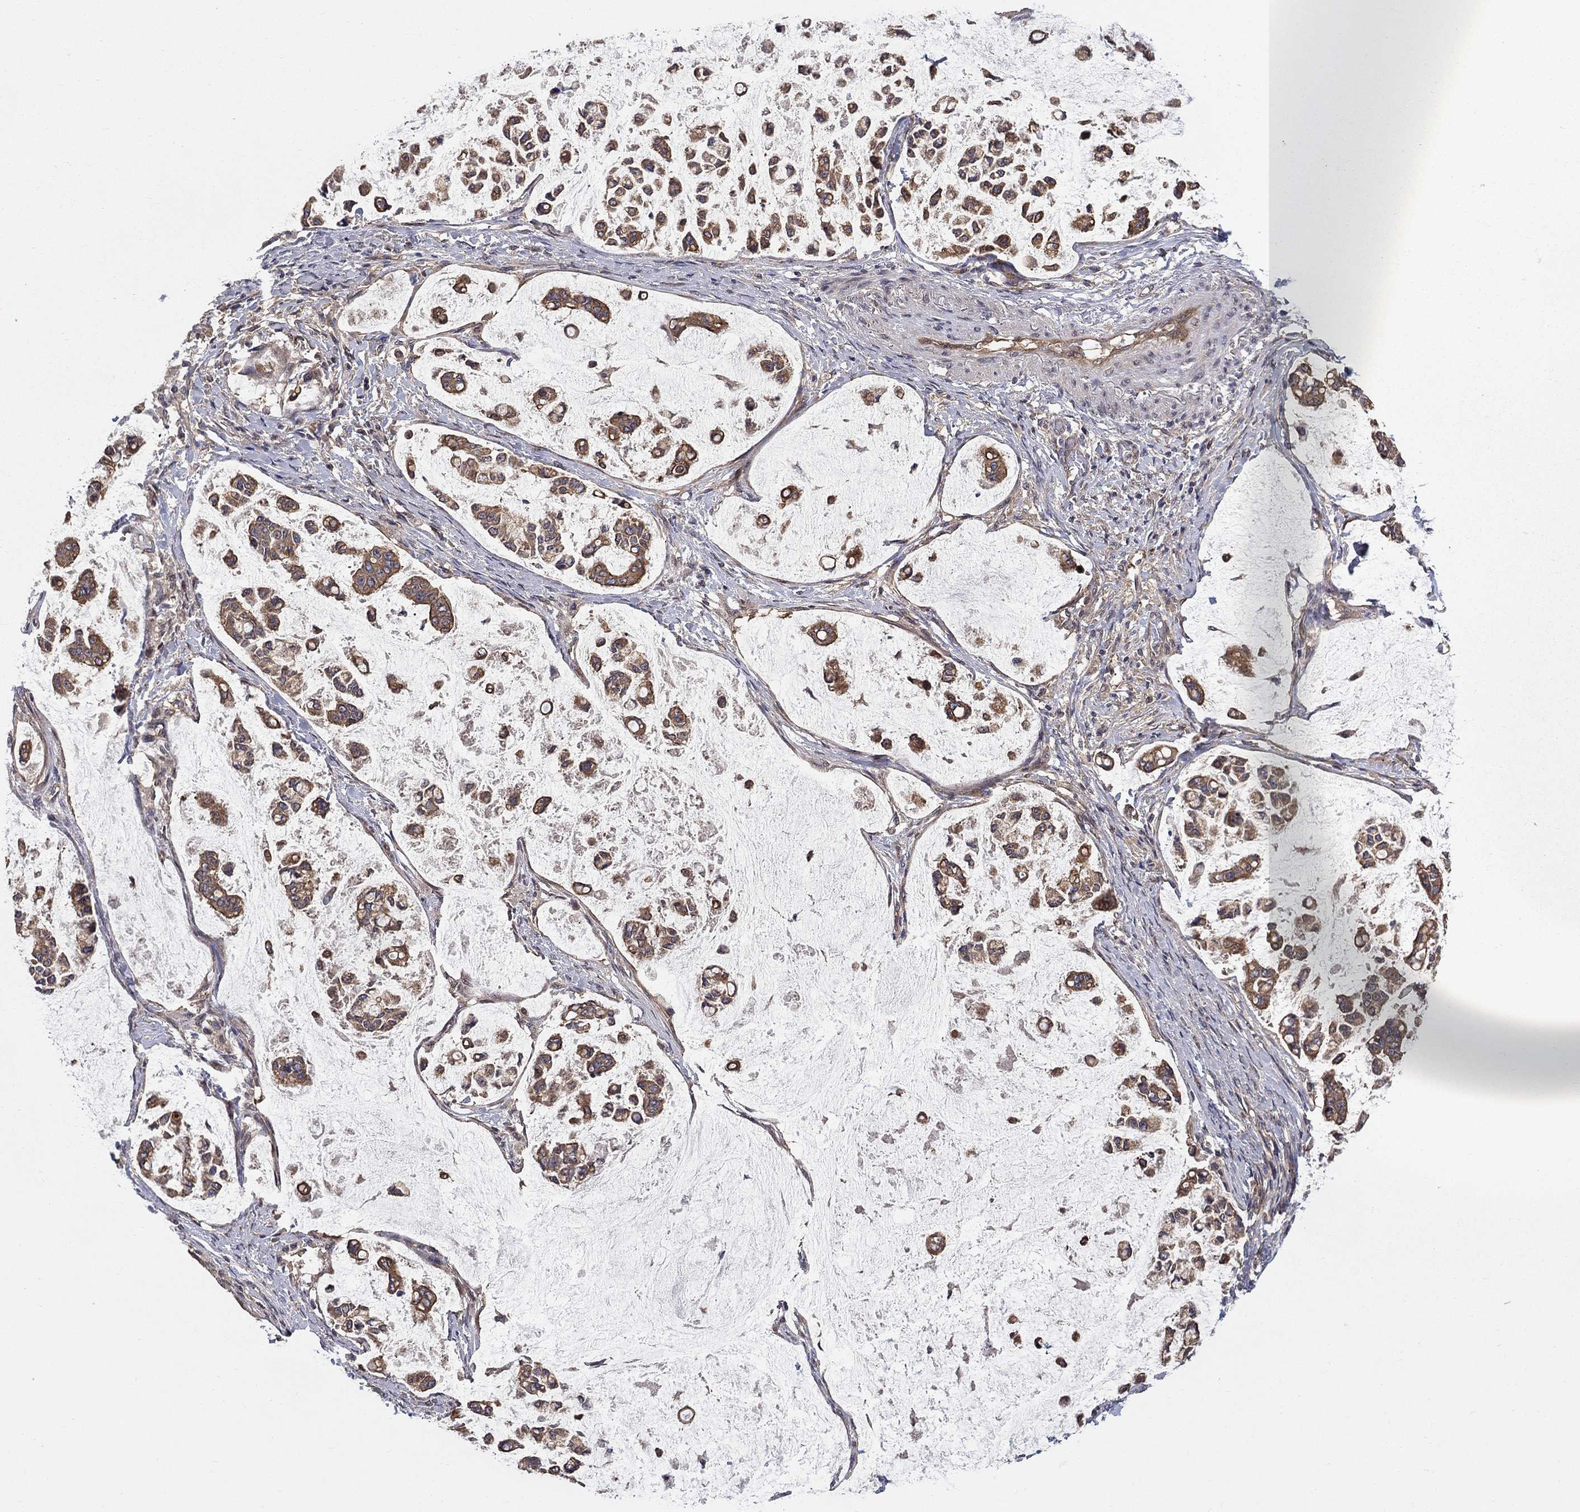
{"staining": {"intensity": "strong", "quantity": ">75%", "location": "cytoplasmic/membranous"}, "tissue": "stomach cancer", "cell_type": "Tumor cells", "image_type": "cancer", "snomed": [{"axis": "morphology", "description": "Adenocarcinoma, NOS"}, {"axis": "topography", "description": "Stomach"}], "caption": "Strong cytoplasmic/membranous protein staining is present in about >75% of tumor cells in adenocarcinoma (stomach).", "gene": "BMERB1", "patient": {"sex": "male", "age": 82}}